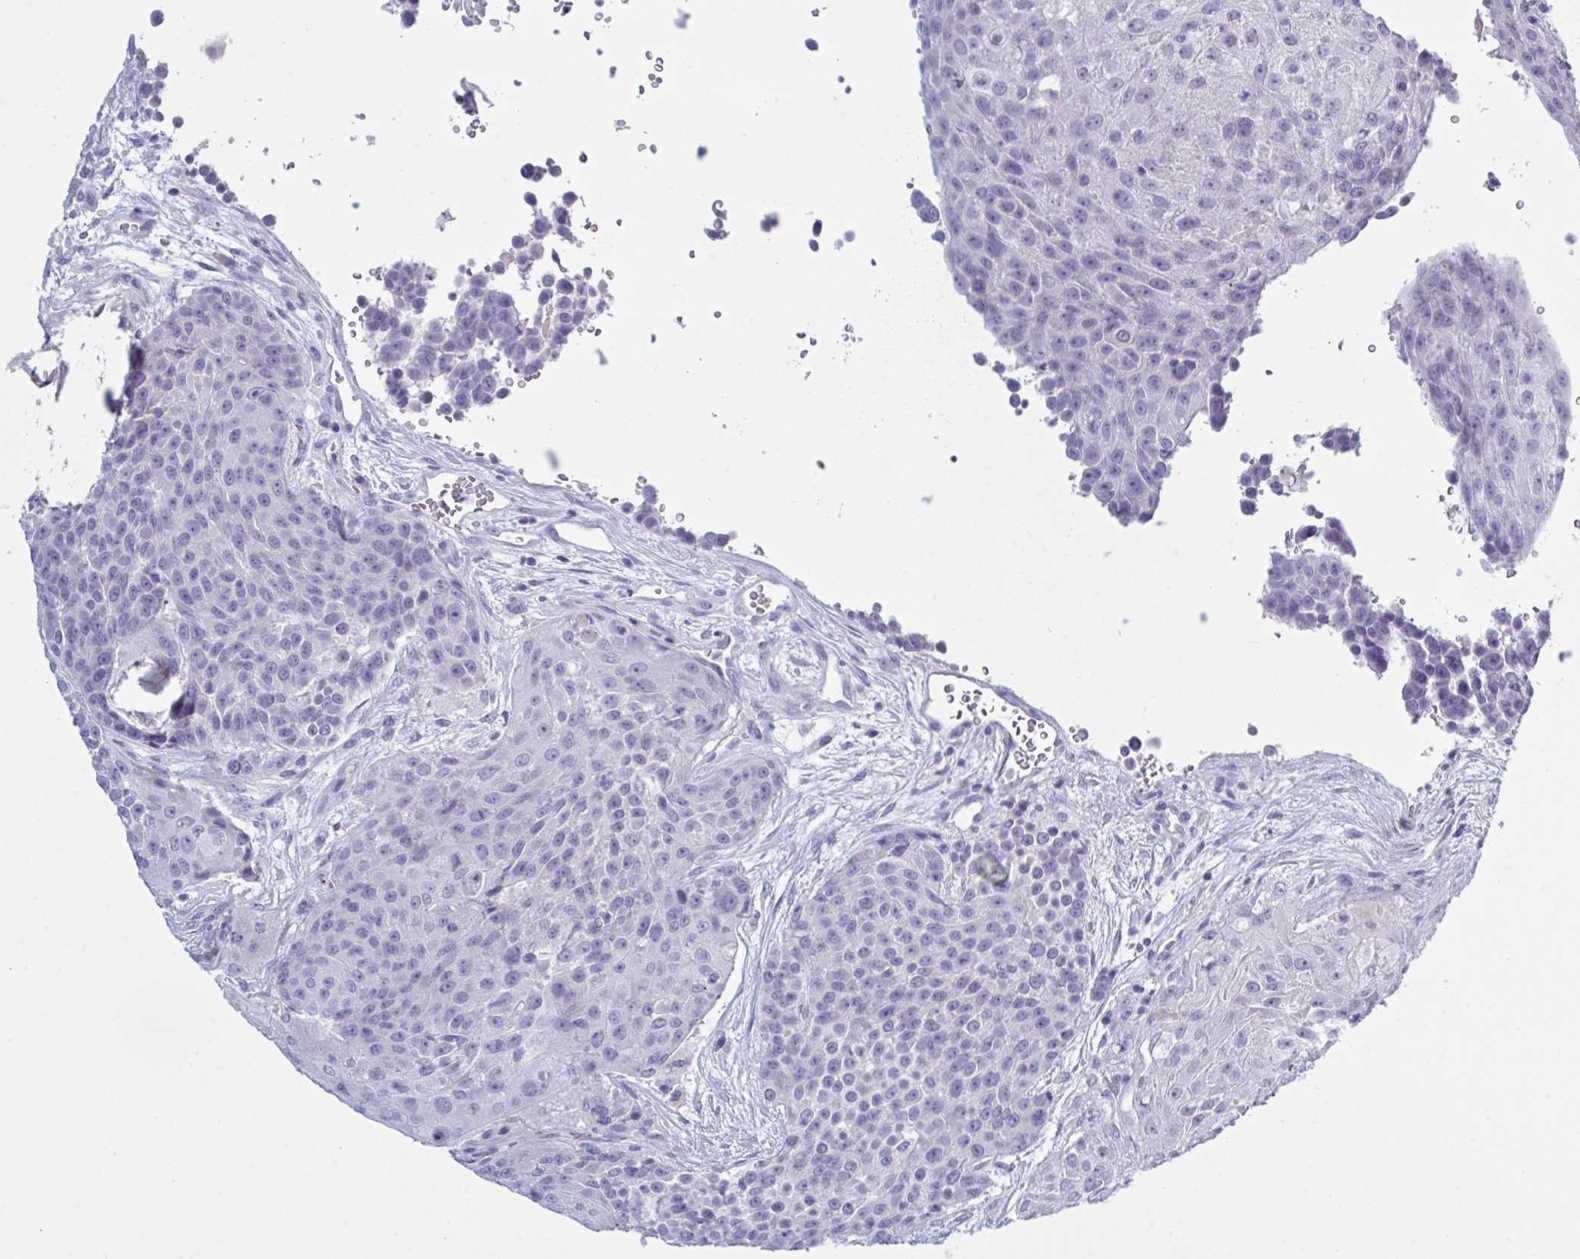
{"staining": {"intensity": "negative", "quantity": "none", "location": "none"}, "tissue": "urothelial cancer", "cell_type": "Tumor cells", "image_type": "cancer", "snomed": [{"axis": "morphology", "description": "Urothelial carcinoma, High grade"}, {"axis": "topography", "description": "Urinary bladder"}], "caption": "DAB (3,3'-diaminobenzidine) immunohistochemical staining of human urothelial cancer reveals no significant staining in tumor cells.", "gene": "NDUFC2", "patient": {"sex": "female", "age": 63}}